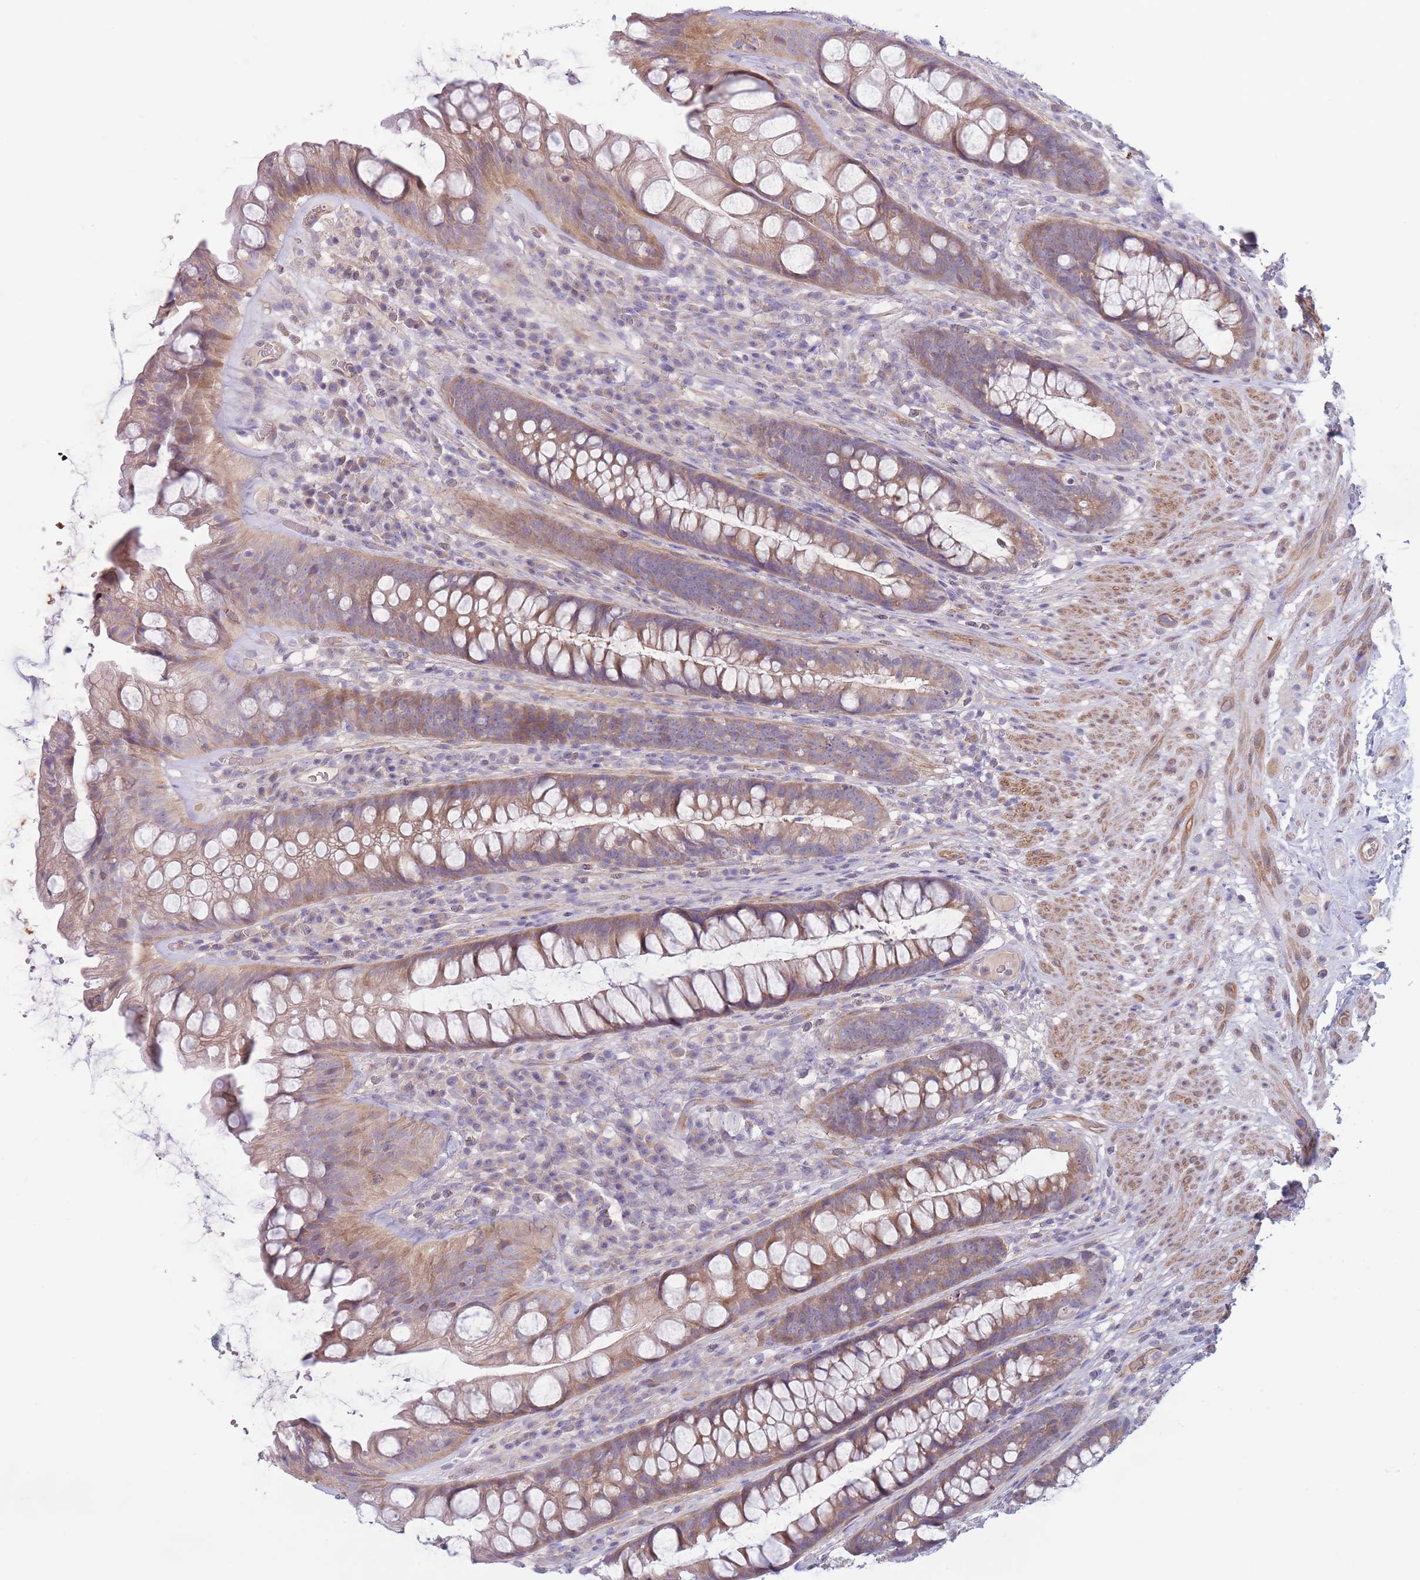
{"staining": {"intensity": "moderate", "quantity": "25%-75%", "location": "cytoplasmic/membranous"}, "tissue": "rectum", "cell_type": "Glandular cells", "image_type": "normal", "snomed": [{"axis": "morphology", "description": "Normal tissue, NOS"}, {"axis": "topography", "description": "Rectum"}], "caption": "Protein analysis of normal rectum reveals moderate cytoplasmic/membranous staining in approximately 25%-75% of glandular cells. The staining is performed using DAB (3,3'-diaminobenzidine) brown chromogen to label protein expression. The nuclei are counter-stained blue using hematoxylin.", "gene": "PNPLA5", "patient": {"sex": "male", "age": 74}}